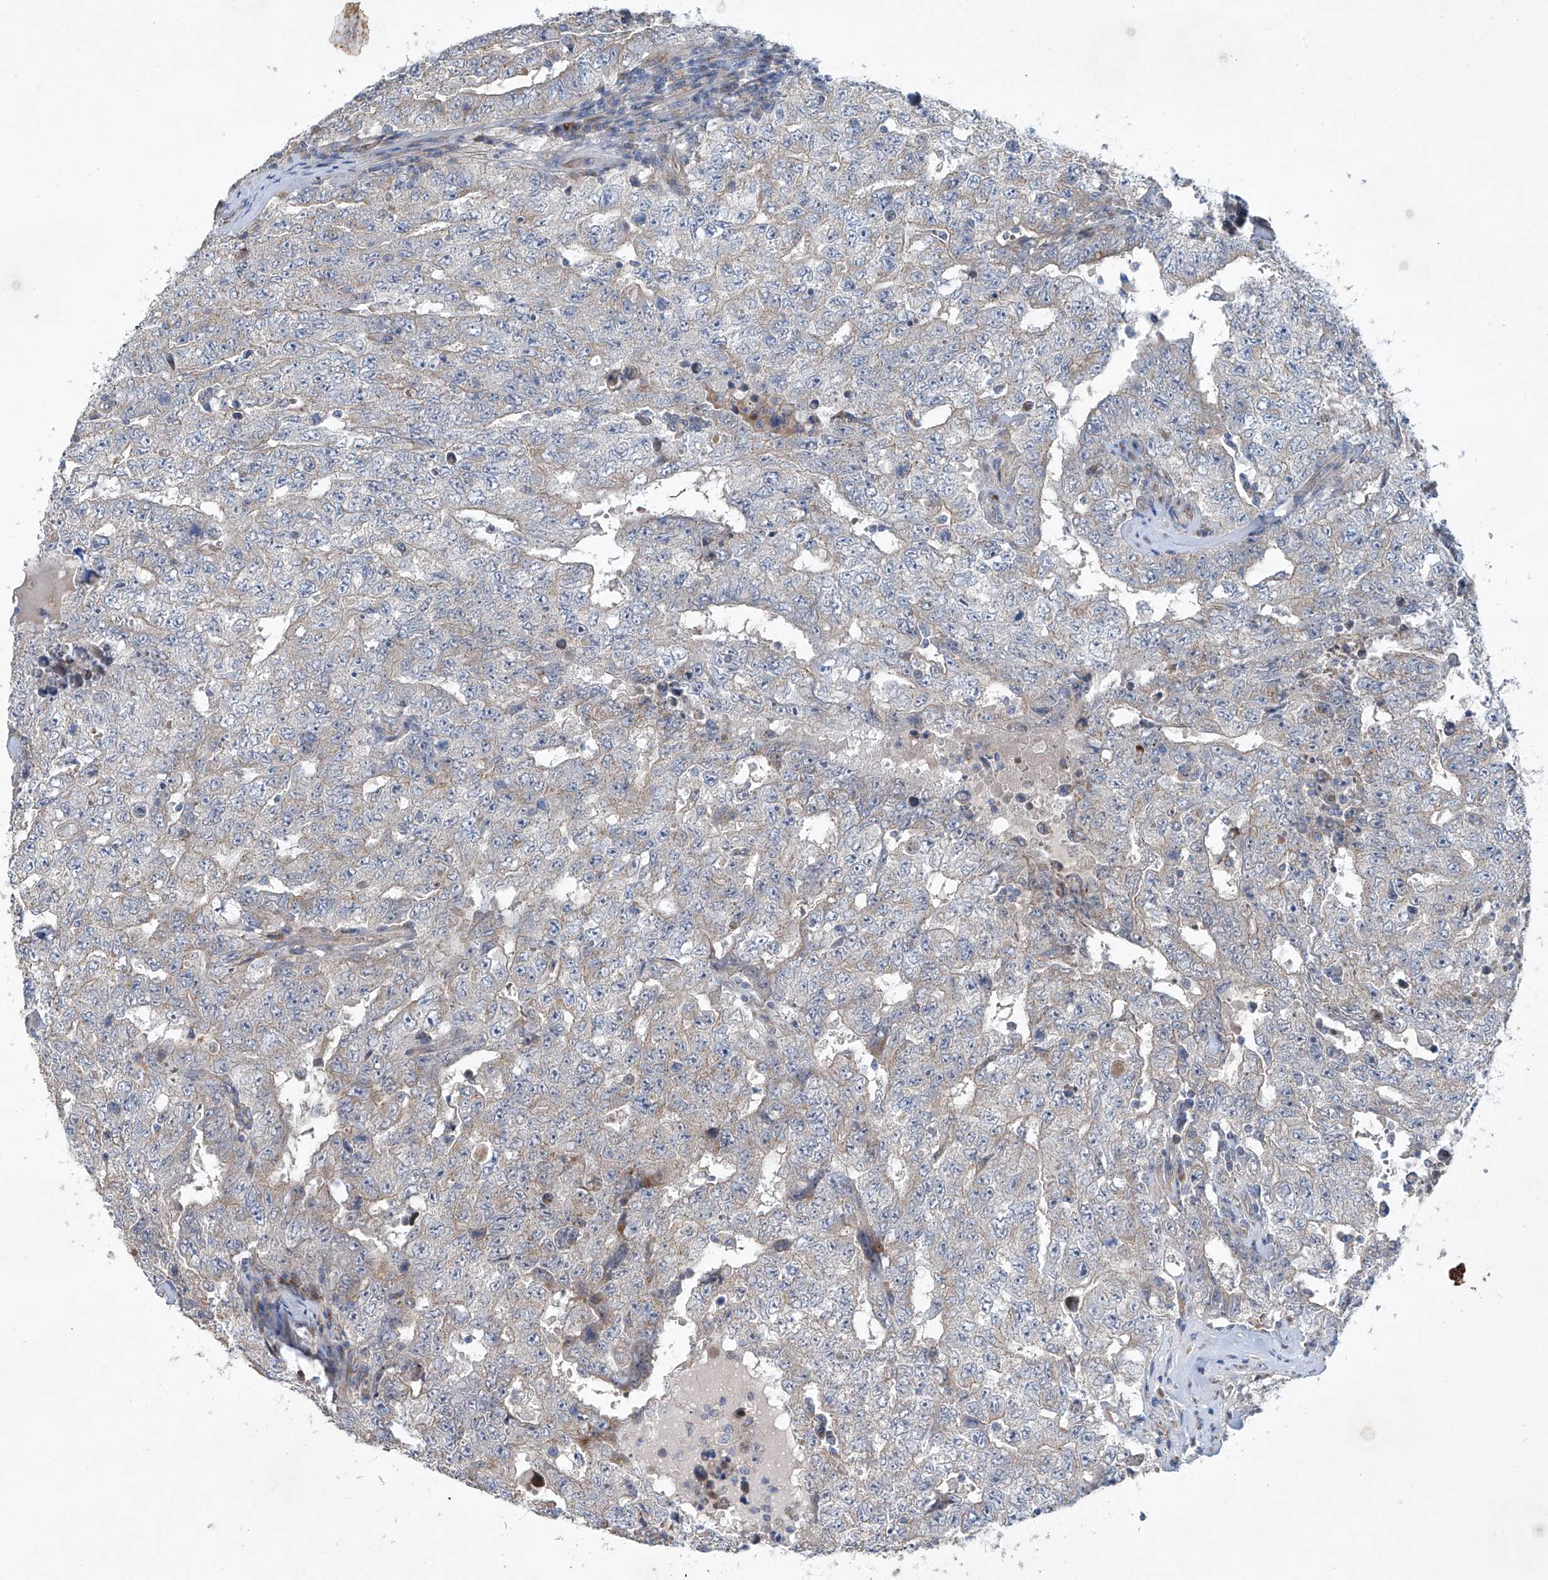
{"staining": {"intensity": "negative", "quantity": "none", "location": "none"}, "tissue": "testis cancer", "cell_type": "Tumor cells", "image_type": "cancer", "snomed": [{"axis": "morphology", "description": "Carcinoma, Embryonal, NOS"}, {"axis": "topography", "description": "Testis"}], "caption": "Immunohistochemical staining of testis embryonal carcinoma reveals no significant positivity in tumor cells. (DAB immunohistochemistry (IHC) visualized using brightfield microscopy, high magnification).", "gene": "KLC4", "patient": {"sex": "male", "age": 26}}